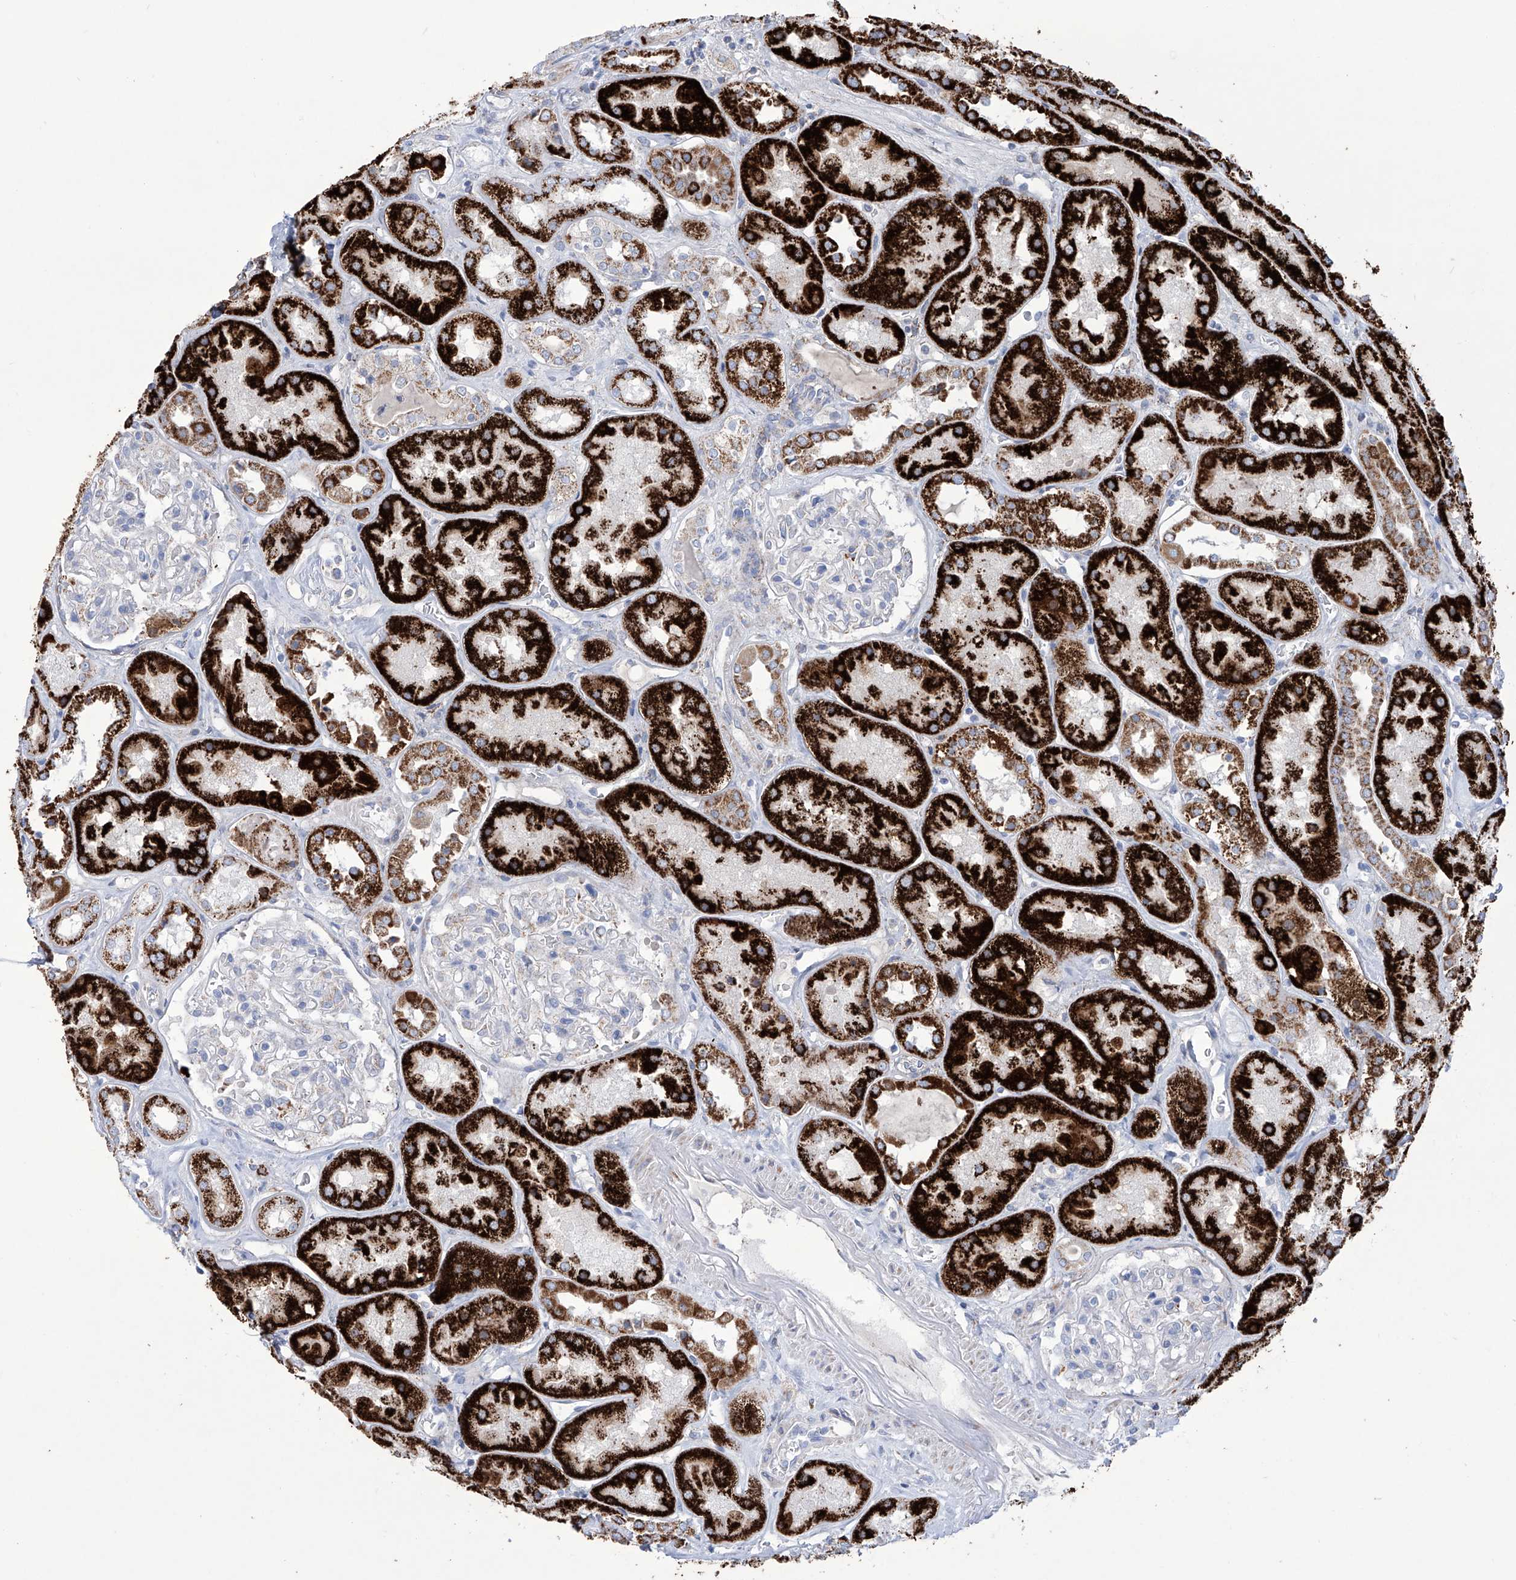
{"staining": {"intensity": "weak", "quantity": "<25%", "location": "cytoplasmic/membranous"}, "tissue": "kidney", "cell_type": "Cells in glomeruli", "image_type": "normal", "snomed": [{"axis": "morphology", "description": "Normal tissue, NOS"}, {"axis": "topography", "description": "Kidney"}], "caption": "The photomicrograph reveals no significant positivity in cells in glomeruli of kidney.", "gene": "ALDH6A1", "patient": {"sex": "male", "age": 70}}